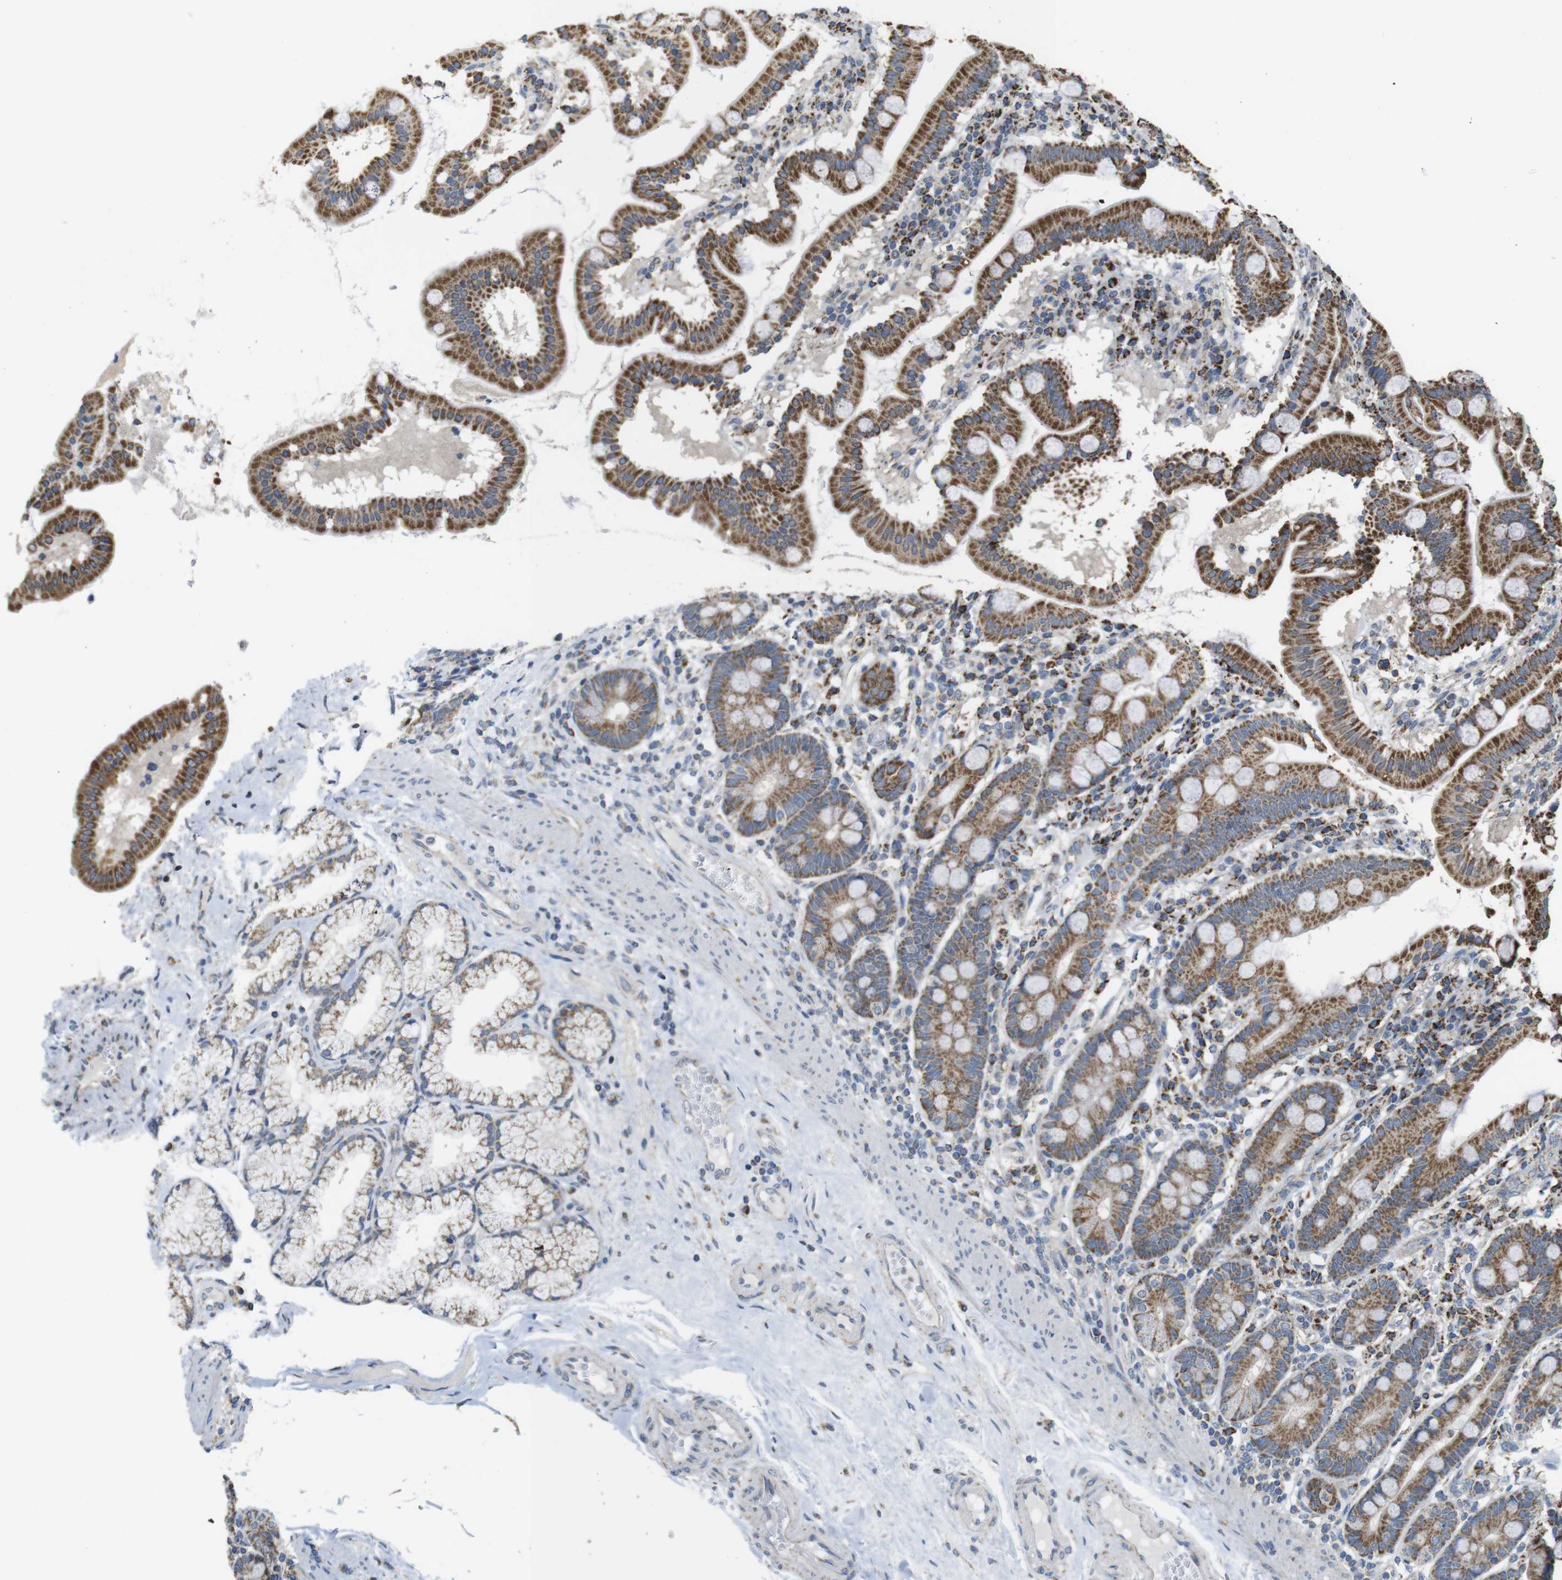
{"staining": {"intensity": "moderate", "quantity": ">75%", "location": "cytoplasmic/membranous"}, "tissue": "duodenum", "cell_type": "Glandular cells", "image_type": "normal", "snomed": [{"axis": "morphology", "description": "Normal tissue, NOS"}, {"axis": "topography", "description": "Duodenum"}], "caption": "A high-resolution photomicrograph shows immunohistochemistry (IHC) staining of benign duodenum, which displays moderate cytoplasmic/membranous positivity in about >75% of glandular cells.", "gene": "CALHM2", "patient": {"sex": "male", "age": 50}}